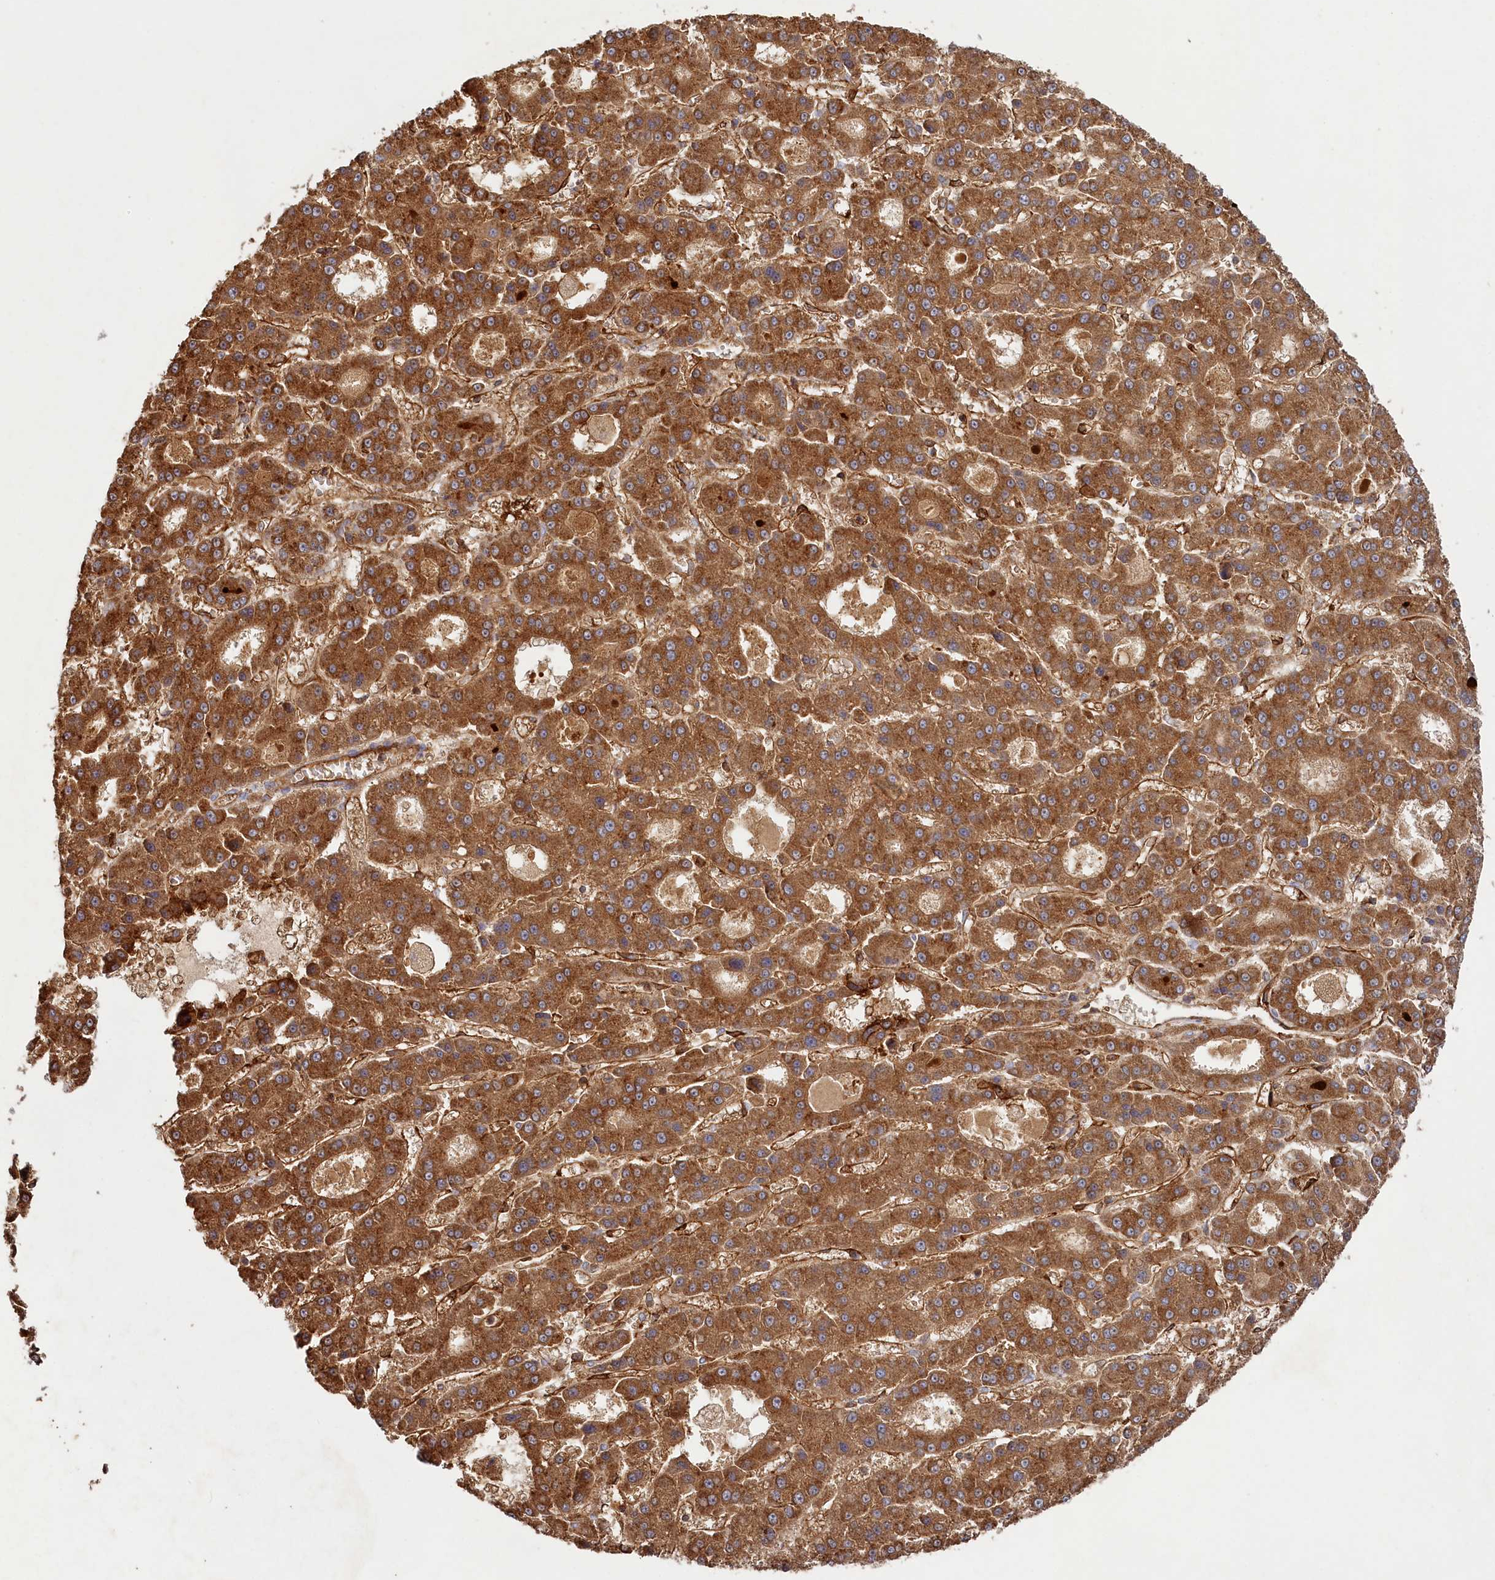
{"staining": {"intensity": "strong", "quantity": ">75%", "location": "cytoplasmic/membranous"}, "tissue": "liver cancer", "cell_type": "Tumor cells", "image_type": "cancer", "snomed": [{"axis": "morphology", "description": "Carcinoma, Hepatocellular, NOS"}, {"axis": "topography", "description": "Liver"}], "caption": "Liver hepatocellular carcinoma tissue shows strong cytoplasmic/membranous positivity in approximately >75% of tumor cells, visualized by immunohistochemistry. (DAB (3,3'-diaminobenzidine) IHC, brown staining for protein, blue staining for nuclei).", "gene": "RBP5", "patient": {"sex": "male", "age": 70}}